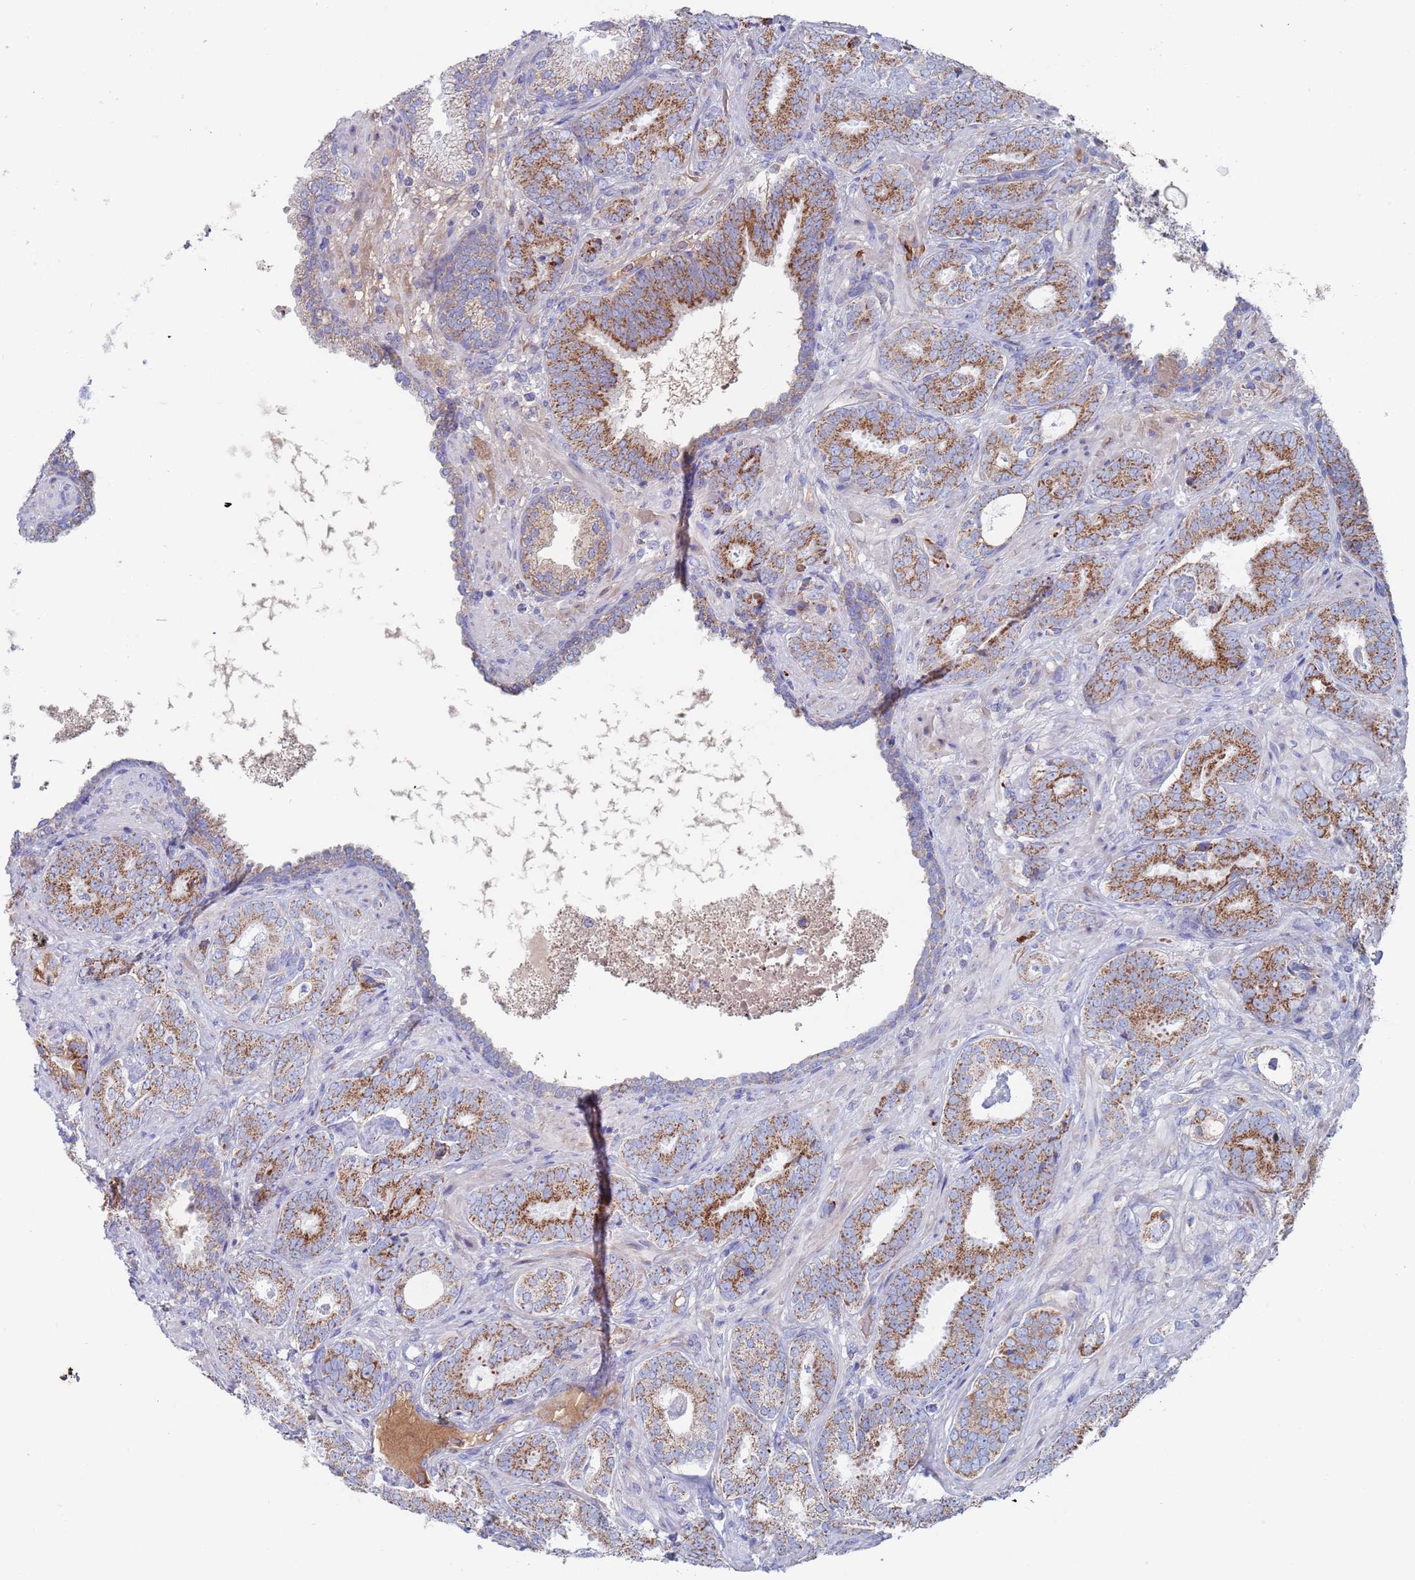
{"staining": {"intensity": "moderate", "quantity": ">75%", "location": "cytoplasmic/membranous"}, "tissue": "prostate cancer", "cell_type": "Tumor cells", "image_type": "cancer", "snomed": [{"axis": "morphology", "description": "Adenocarcinoma, High grade"}, {"axis": "topography", "description": "Prostate"}], "caption": "Immunohistochemistry (IHC) of high-grade adenocarcinoma (prostate) demonstrates medium levels of moderate cytoplasmic/membranous expression in approximately >75% of tumor cells. Nuclei are stained in blue.", "gene": "MRPL22", "patient": {"sex": "male", "age": 71}}